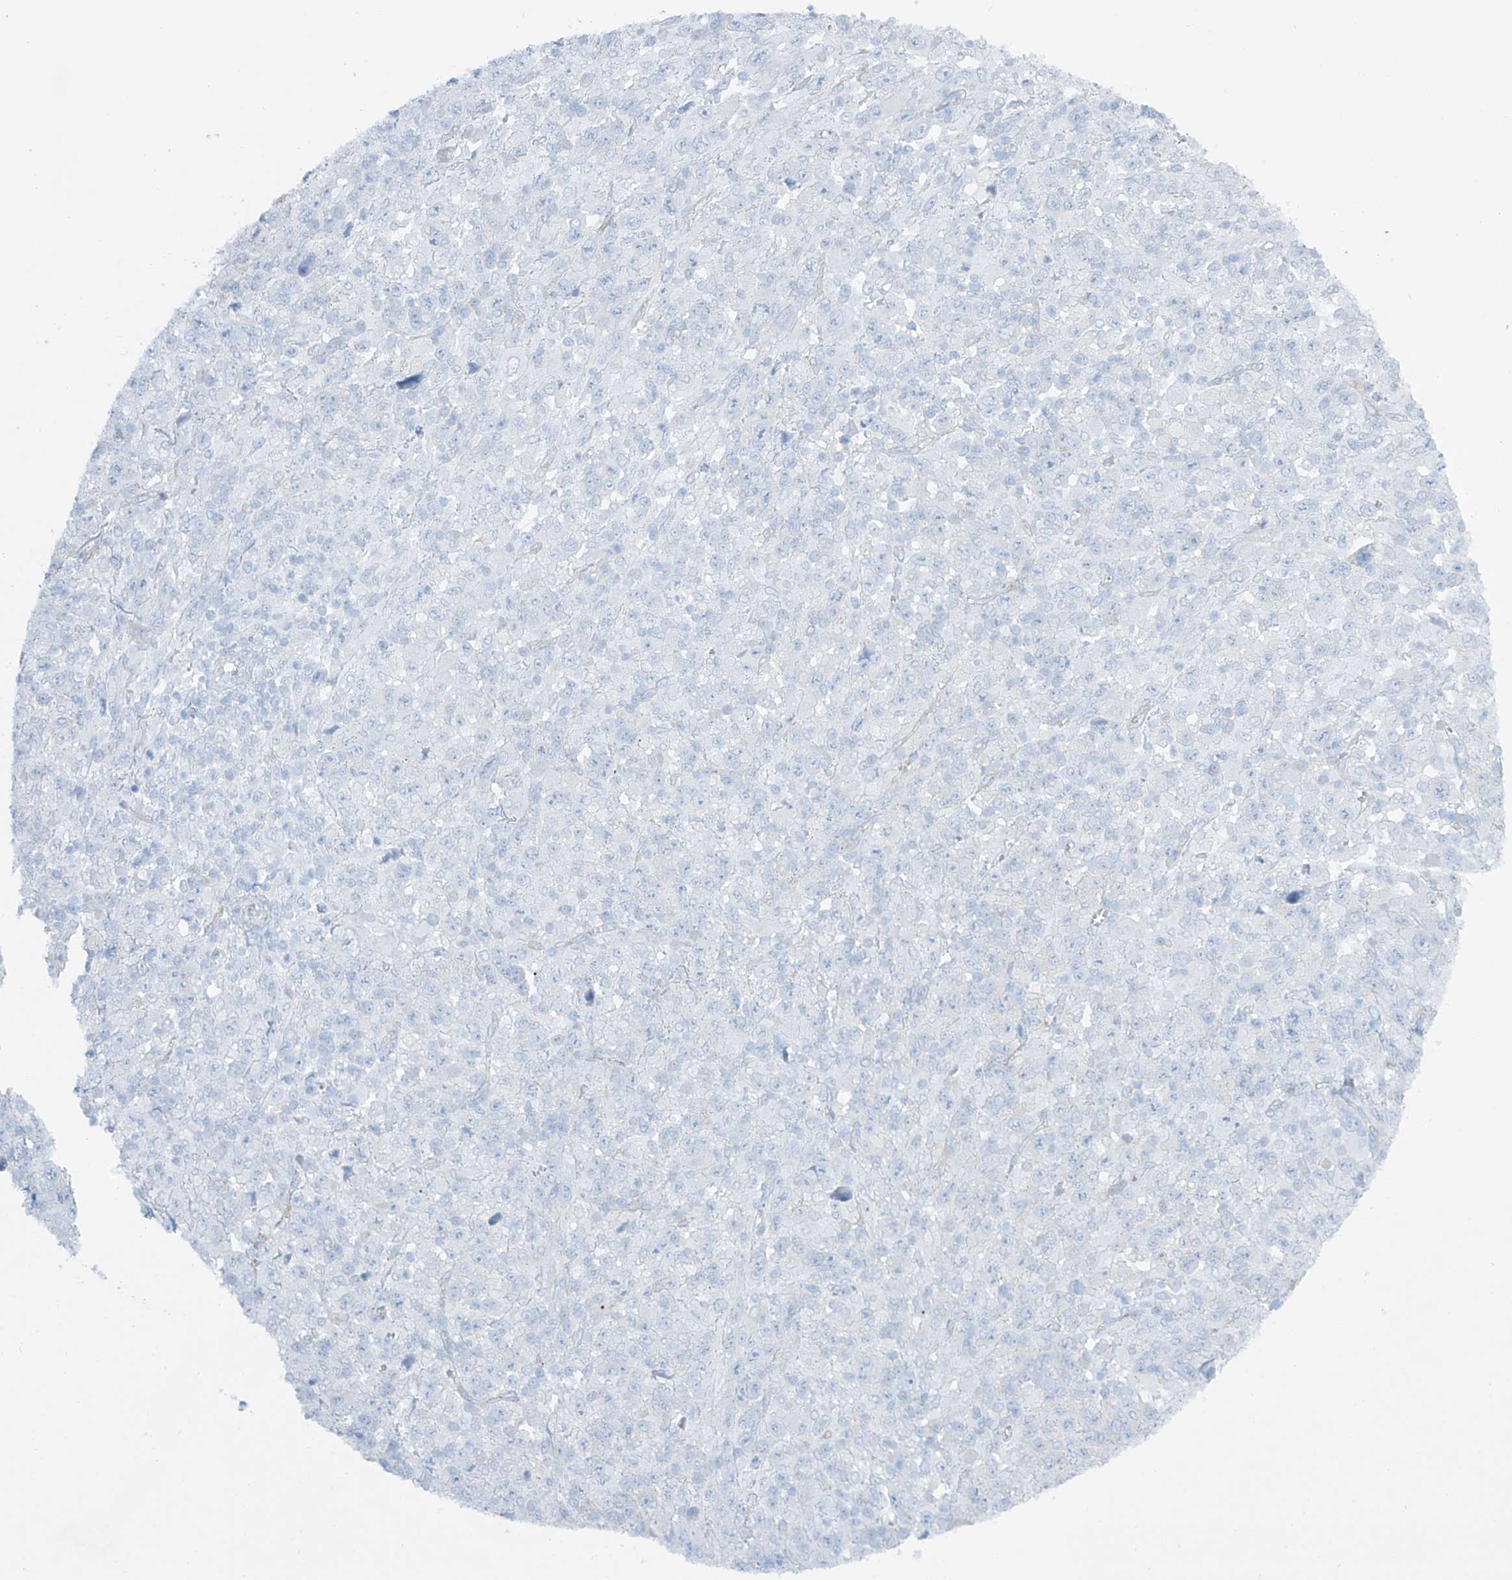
{"staining": {"intensity": "negative", "quantity": "none", "location": "none"}, "tissue": "melanoma", "cell_type": "Tumor cells", "image_type": "cancer", "snomed": [{"axis": "morphology", "description": "Malignant melanoma, Metastatic site"}, {"axis": "topography", "description": "Skin"}], "caption": "Immunohistochemistry (IHC) of malignant melanoma (metastatic site) demonstrates no positivity in tumor cells. (DAB (3,3'-diaminobenzidine) immunohistochemistry (IHC) visualized using brightfield microscopy, high magnification).", "gene": "MAGI1", "patient": {"sex": "female", "age": 56}}